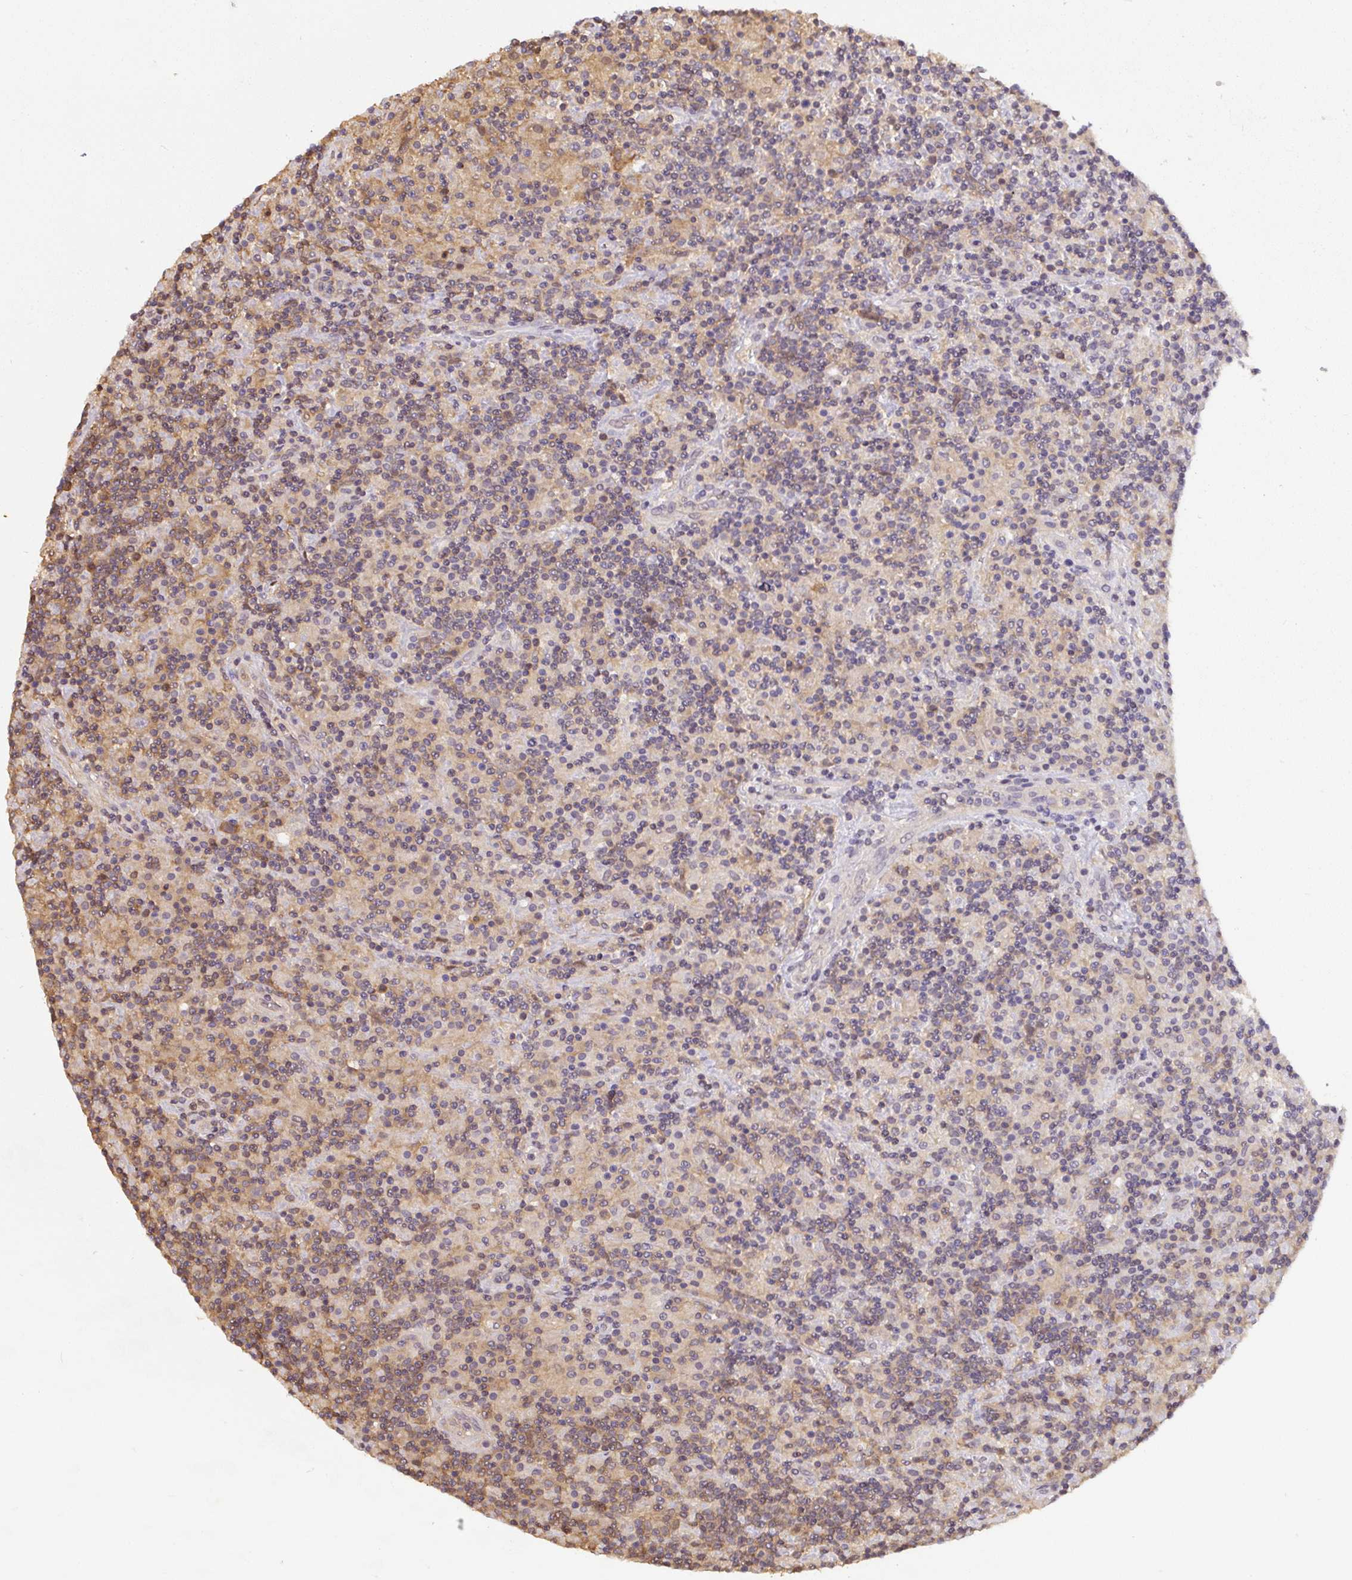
{"staining": {"intensity": "weak", "quantity": "<25%", "location": "cytoplasmic/membranous"}, "tissue": "lymphoma", "cell_type": "Tumor cells", "image_type": "cancer", "snomed": [{"axis": "morphology", "description": "Hodgkin's disease, NOS"}, {"axis": "topography", "description": "Lymph node"}], "caption": "Immunohistochemistry of human lymphoma demonstrates no positivity in tumor cells. The staining was performed using DAB to visualize the protein expression in brown, while the nuclei were stained in blue with hematoxylin (Magnification: 20x).", "gene": "ST13", "patient": {"sex": "male", "age": 70}}